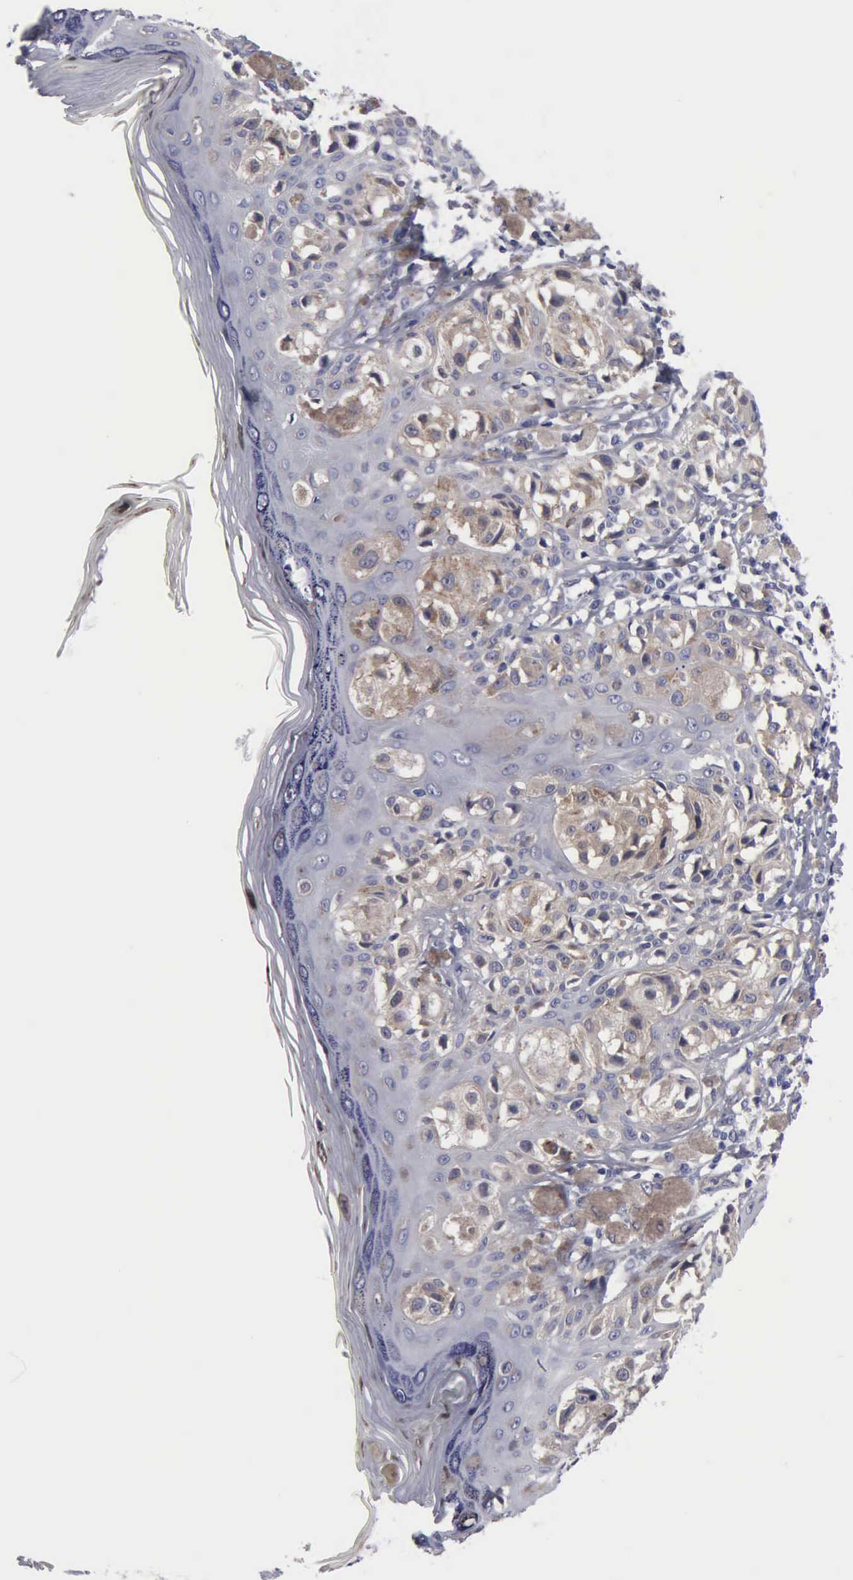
{"staining": {"intensity": "weak", "quantity": ">75%", "location": "cytoplasmic/membranous"}, "tissue": "melanoma", "cell_type": "Tumor cells", "image_type": "cancer", "snomed": [{"axis": "morphology", "description": "Malignant melanoma, NOS"}, {"axis": "topography", "description": "Skin"}], "caption": "Malignant melanoma stained with IHC displays weak cytoplasmic/membranous expression in about >75% of tumor cells.", "gene": "RDX", "patient": {"sex": "female", "age": 55}}